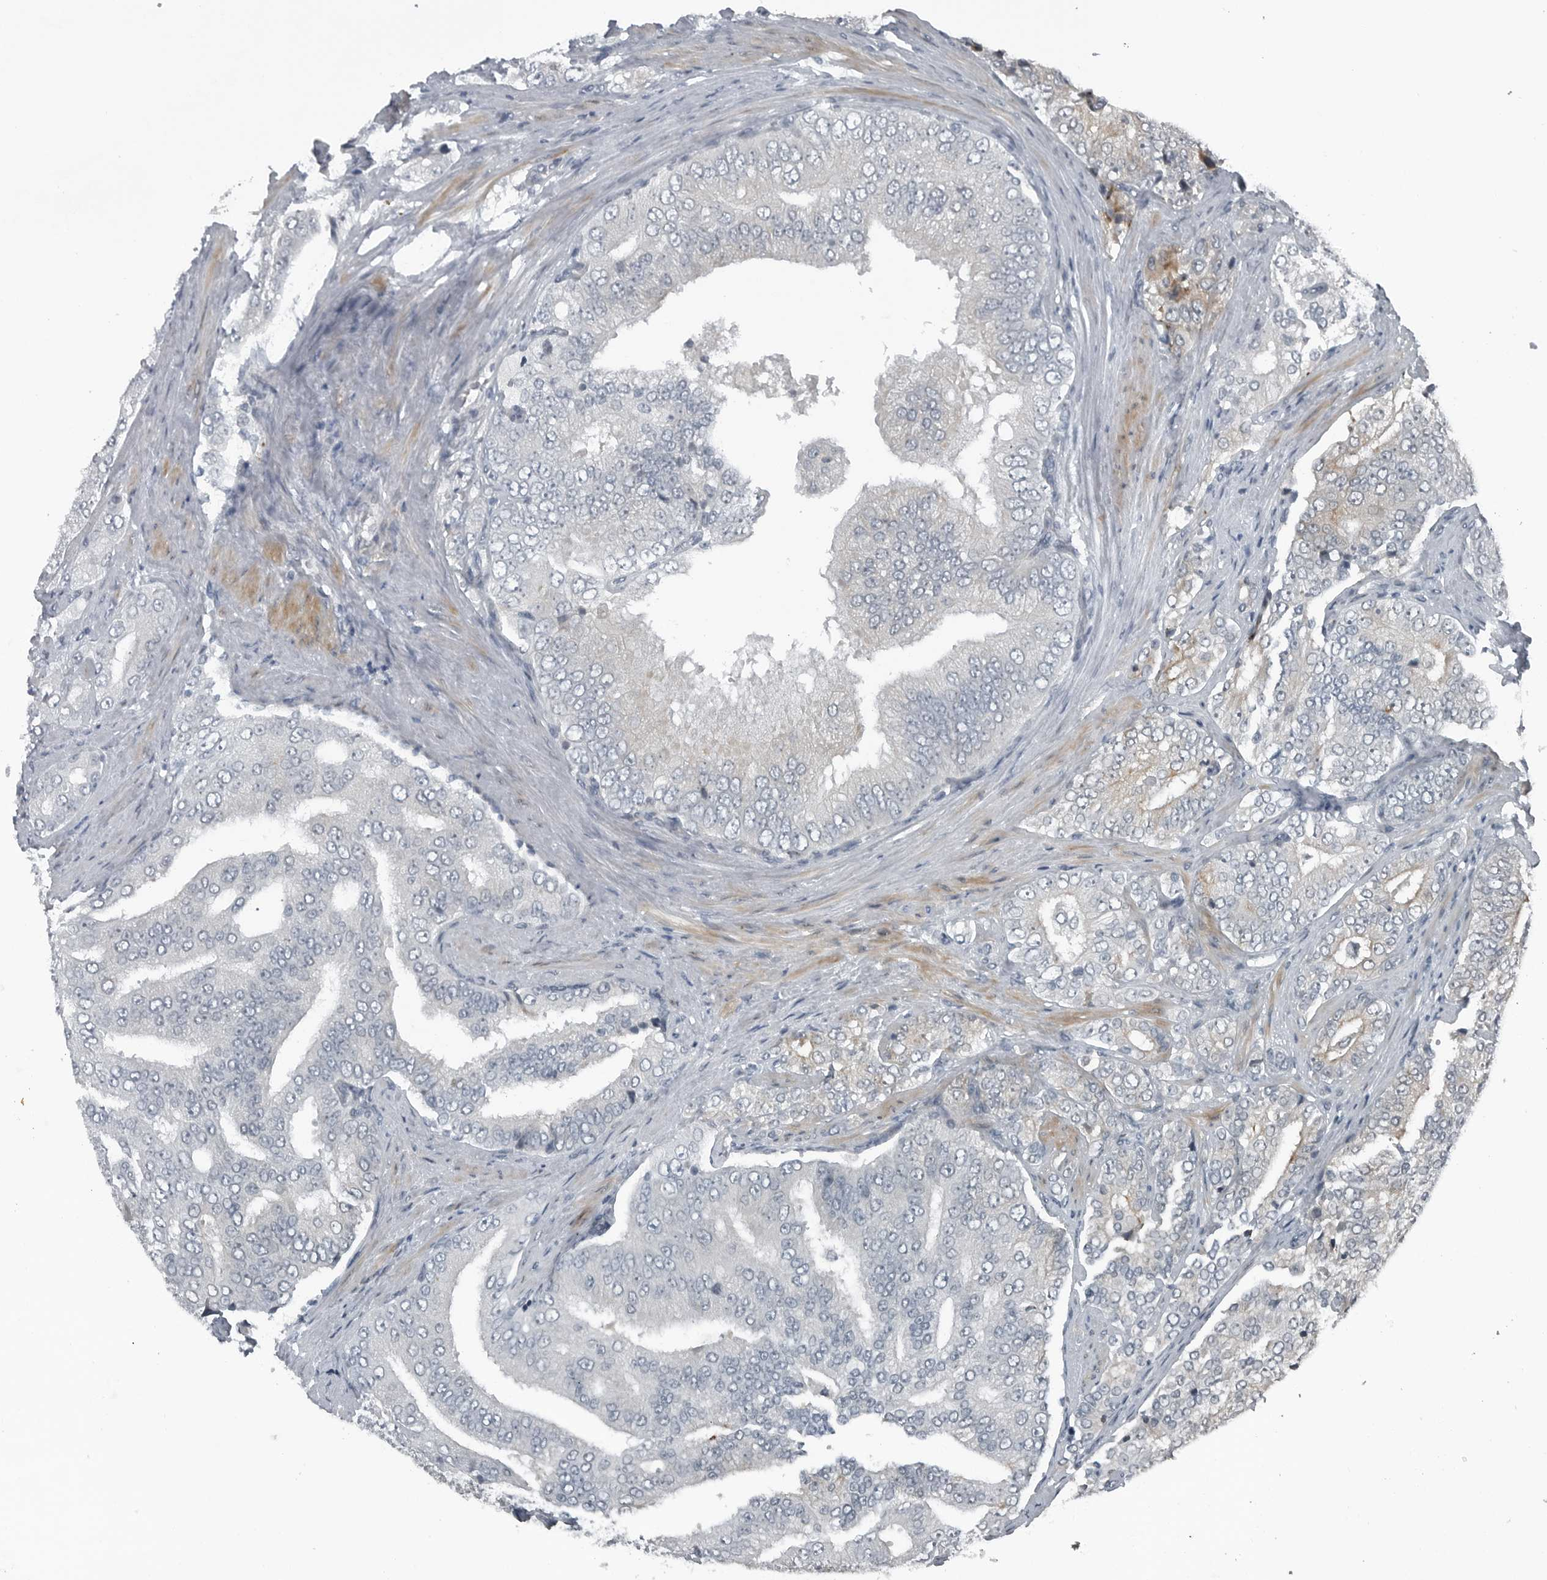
{"staining": {"intensity": "negative", "quantity": "none", "location": "none"}, "tissue": "prostate cancer", "cell_type": "Tumor cells", "image_type": "cancer", "snomed": [{"axis": "morphology", "description": "Adenocarcinoma, High grade"}, {"axis": "topography", "description": "Prostate"}], "caption": "DAB immunohistochemical staining of human prostate high-grade adenocarcinoma displays no significant positivity in tumor cells.", "gene": "DNAAF11", "patient": {"sex": "male", "age": 58}}